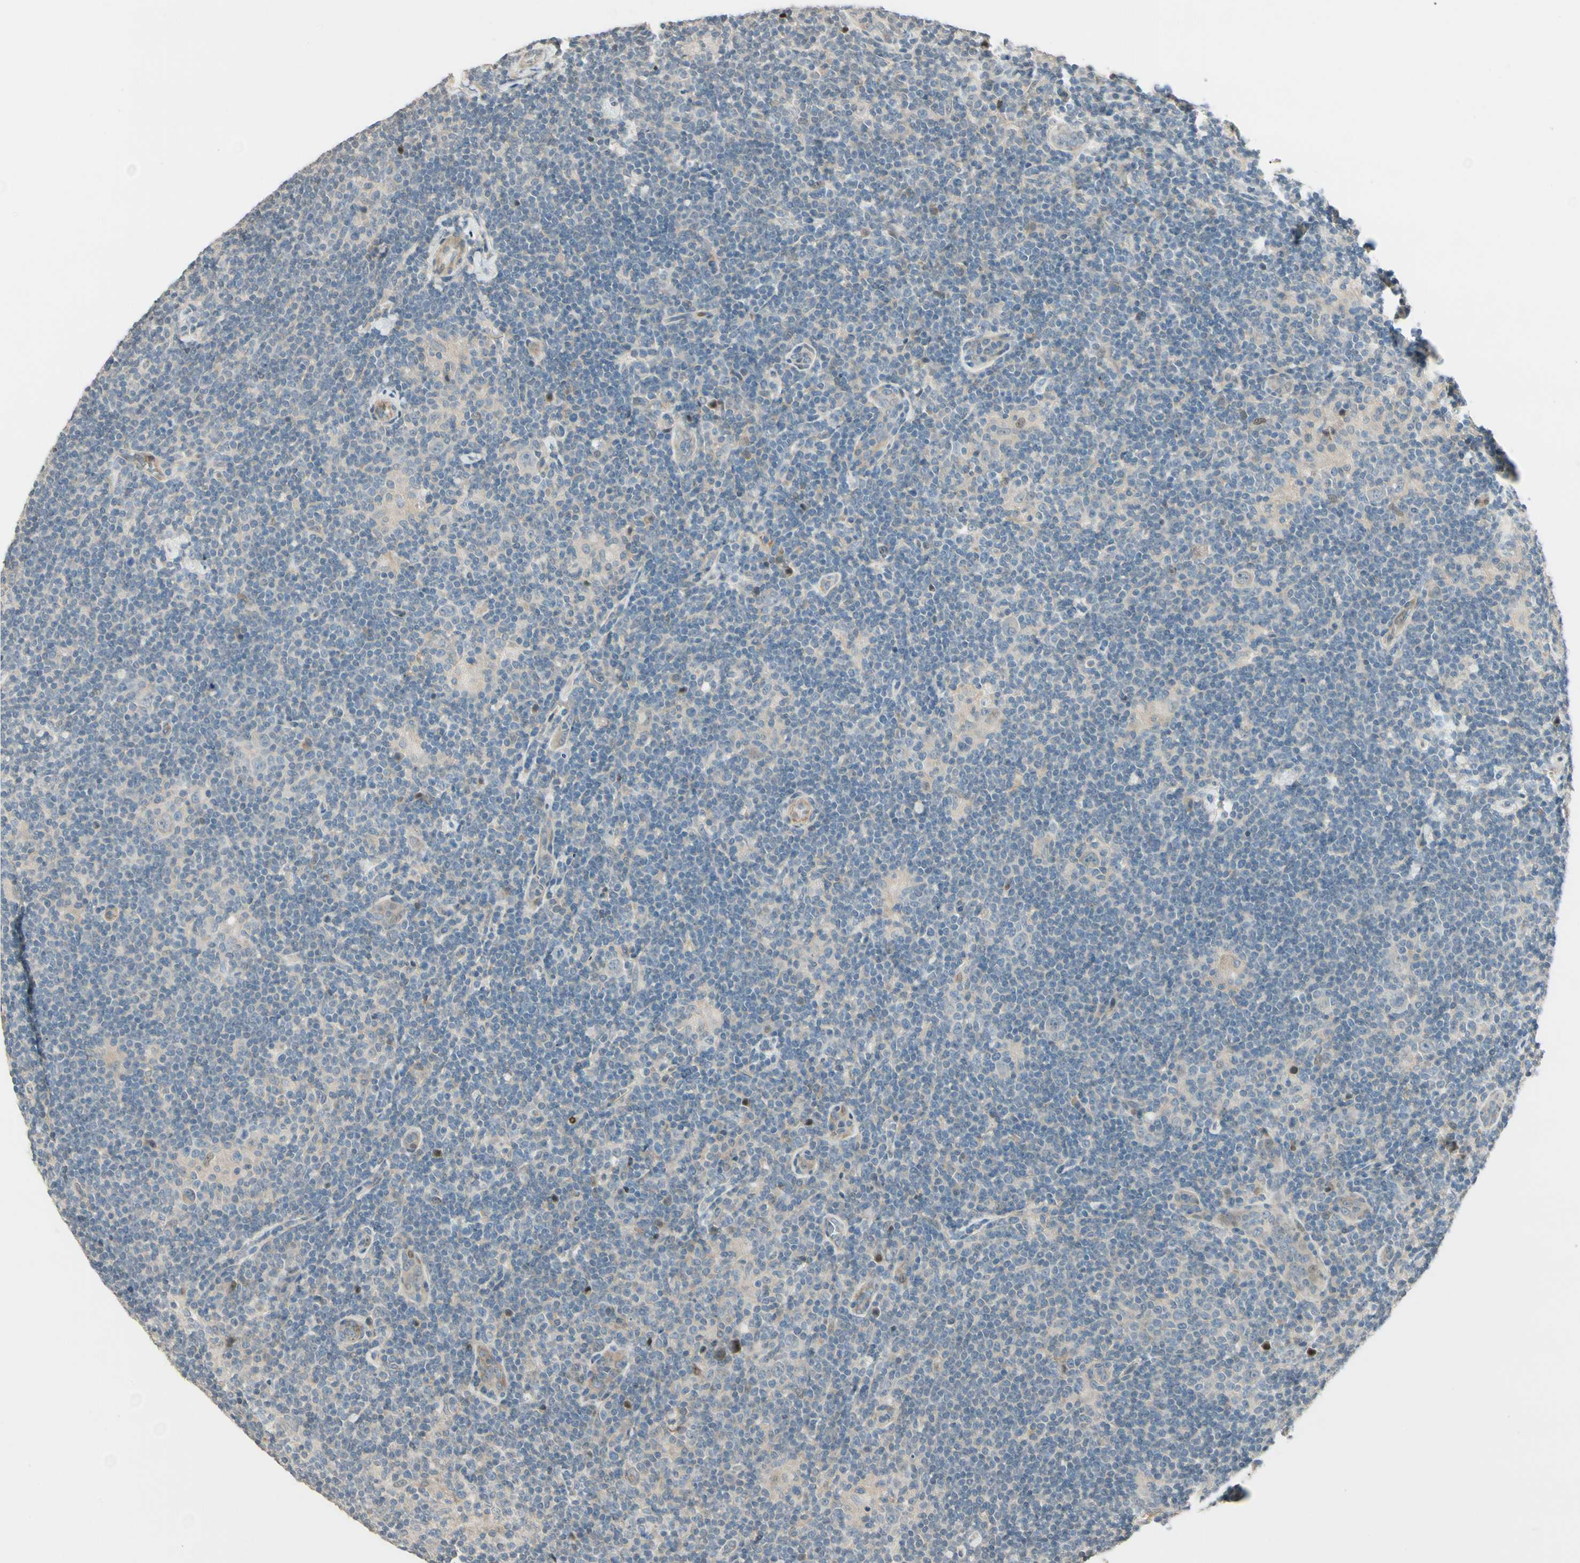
{"staining": {"intensity": "weak", "quantity": "25%-75%", "location": "cytoplasmic/membranous"}, "tissue": "lymphoma", "cell_type": "Tumor cells", "image_type": "cancer", "snomed": [{"axis": "morphology", "description": "Hodgkin's disease, NOS"}, {"axis": "topography", "description": "Lymph node"}], "caption": "Tumor cells reveal low levels of weak cytoplasmic/membranous positivity in approximately 25%-75% of cells in lymphoma. (Stains: DAB in brown, nuclei in blue, Microscopy: brightfield microscopy at high magnification).", "gene": "P3H2", "patient": {"sex": "female", "age": 57}}